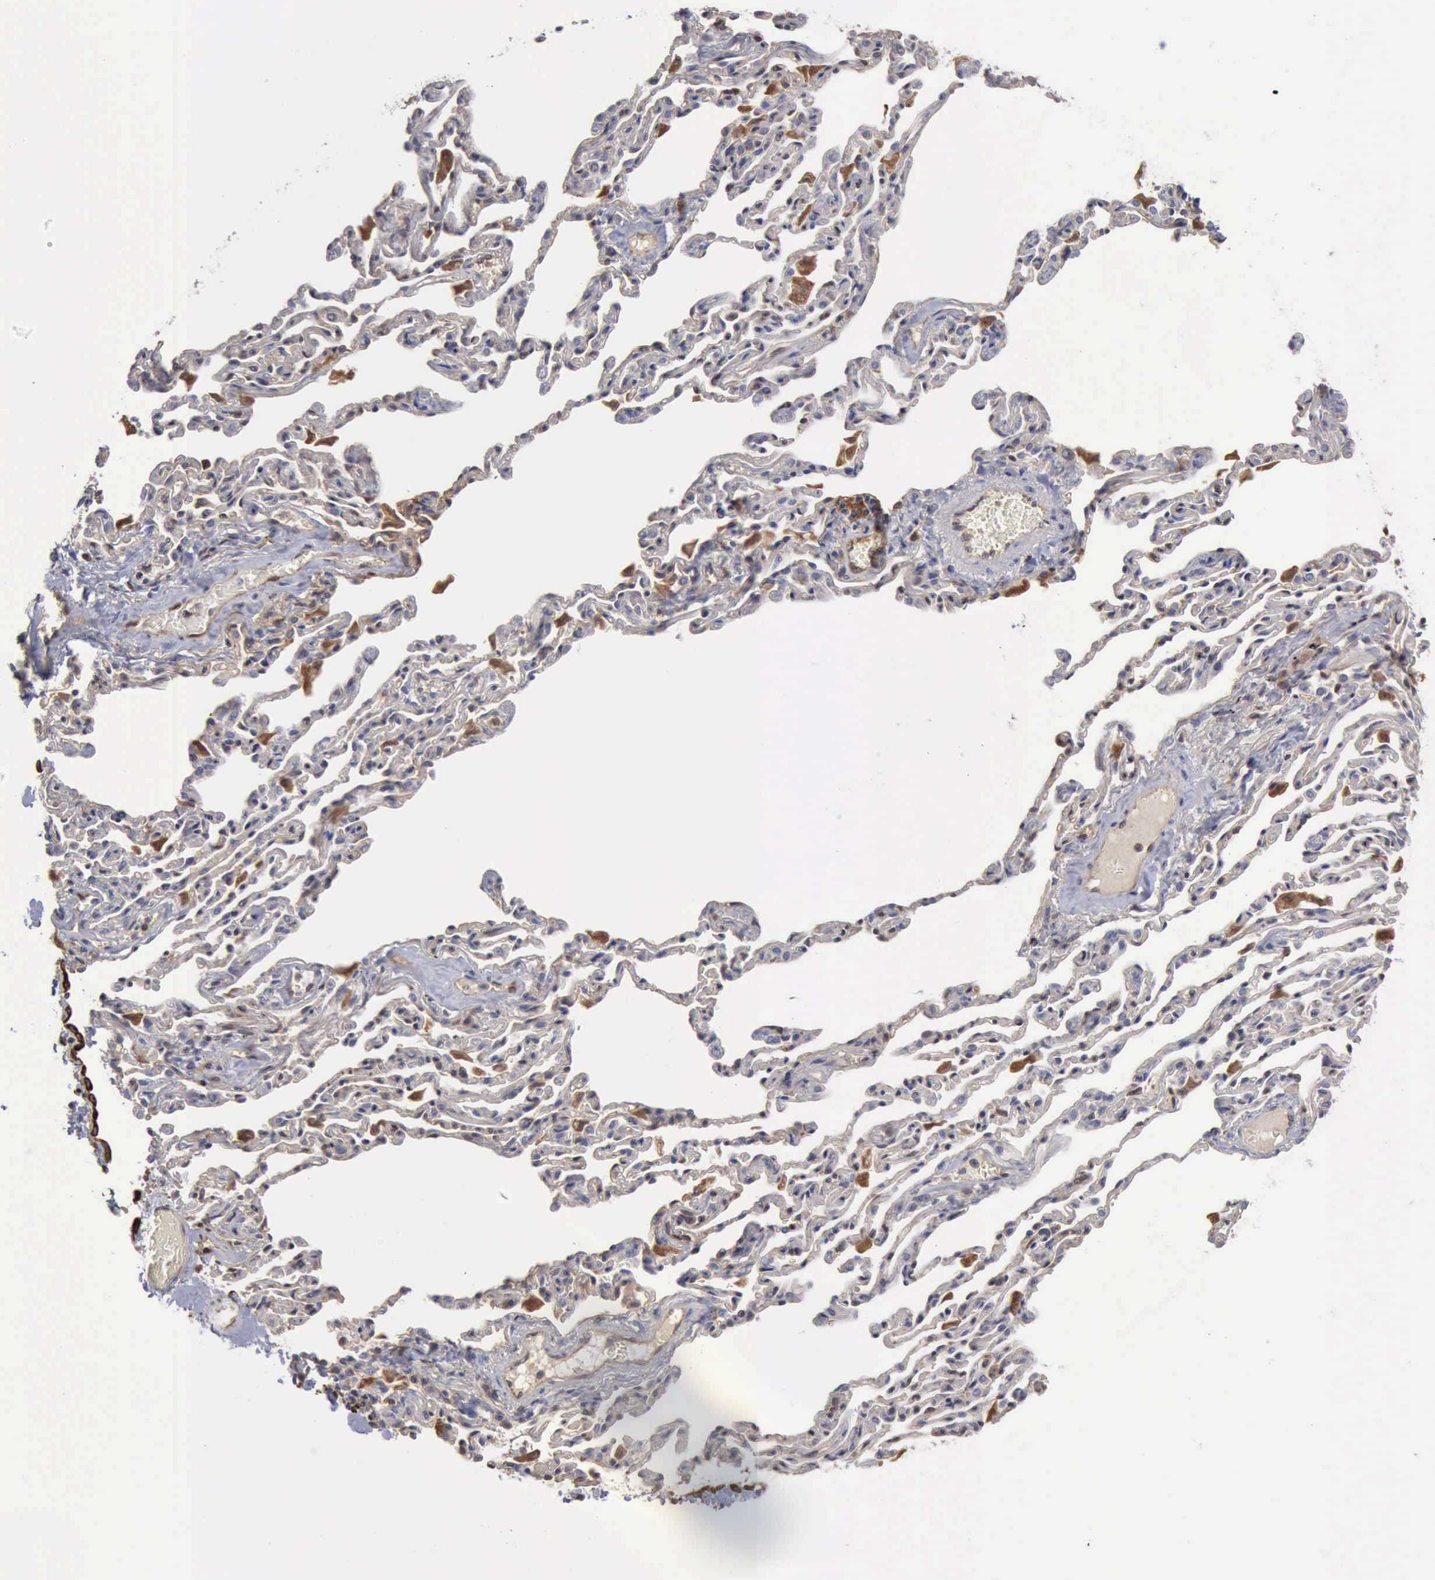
{"staining": {"intensity": "weak", "quantity": "25%-75%", "location": "cytoplasmic/membranous"}, "tissue": "bronchus", "cell_type": "Respiratory epithelial cells", "image_type": "normal", "snomed": [{"axis": "morphology", "description": "Normal tissue, NOS"}, {"axis": "topography", "description": "Cartilage tissue"}, {"axis": "topography", "description": "Bronchus"}, {"axis": "topography", "description": "Lung"}], "caption": "Immunohistochemical staining of normal human bronchus exhibits weak cytoplasmic/membranous protein expression in approximately 25%-75% of respiratory epithelial cells. (DAB (3,3'-diaminobenzidine) = brown stain, brightfield microscopy at high magnification).", "gene": "APOL2", "patient": {"sex": "male", "age": 64}}